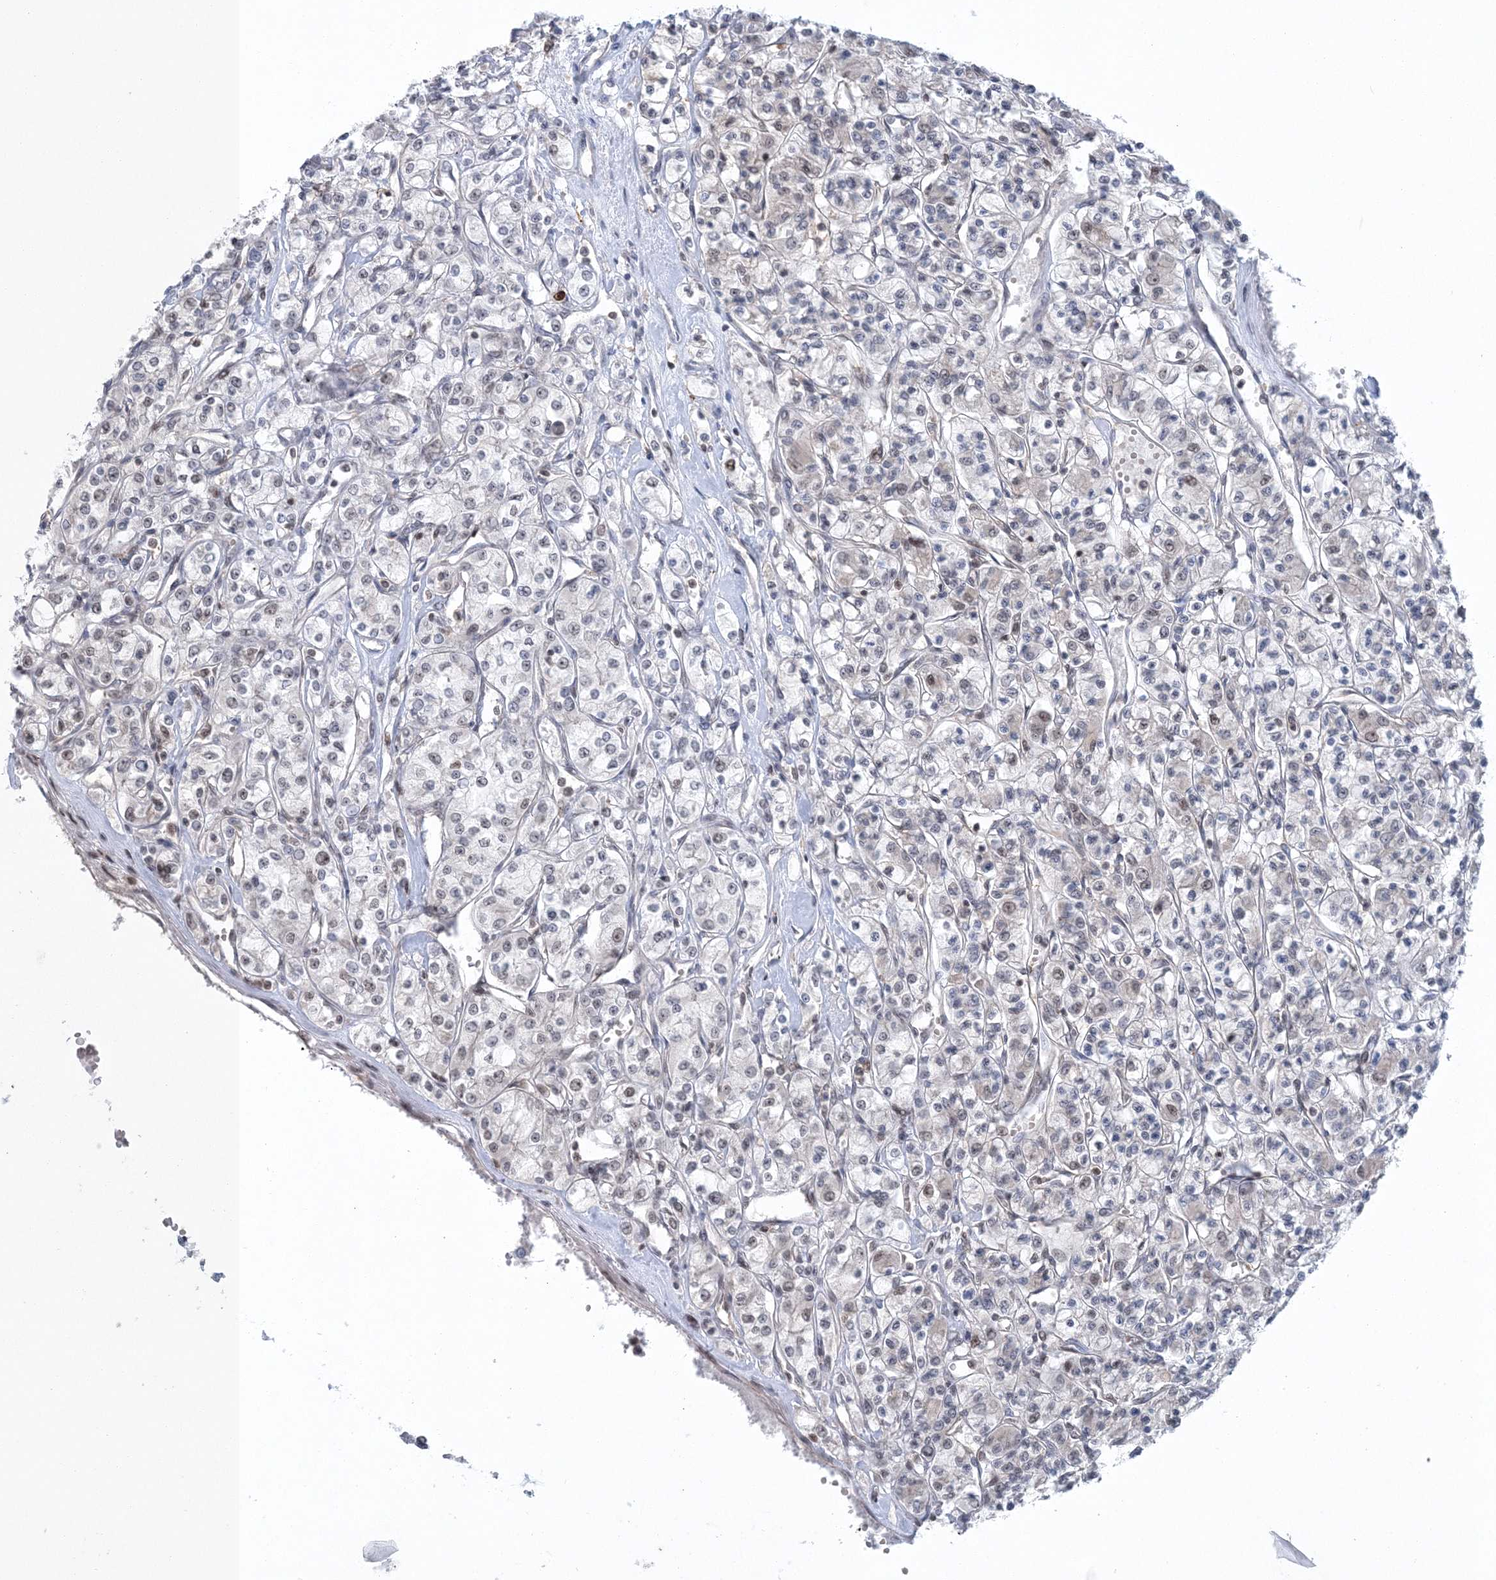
{"staining": {"intensity": "weak", "quantity": "<25%", "location": "nuclear"}, "tissue": "renal cancer", "cell_type": "Tumor cells", "image_type": "cancer", "snomed": [{"axis": "morphology", "description": "Adenocarcinoma, NOS"}, {"axis": "topography", "description": "Kidney"}], "caption": "A high-resolution image shows IHC staining of renal adenocarcinoma, which reveals no significant positivity in tumor cells.", "gene": "PDS5A", "patient": {"sex": "female", "age": 59}}